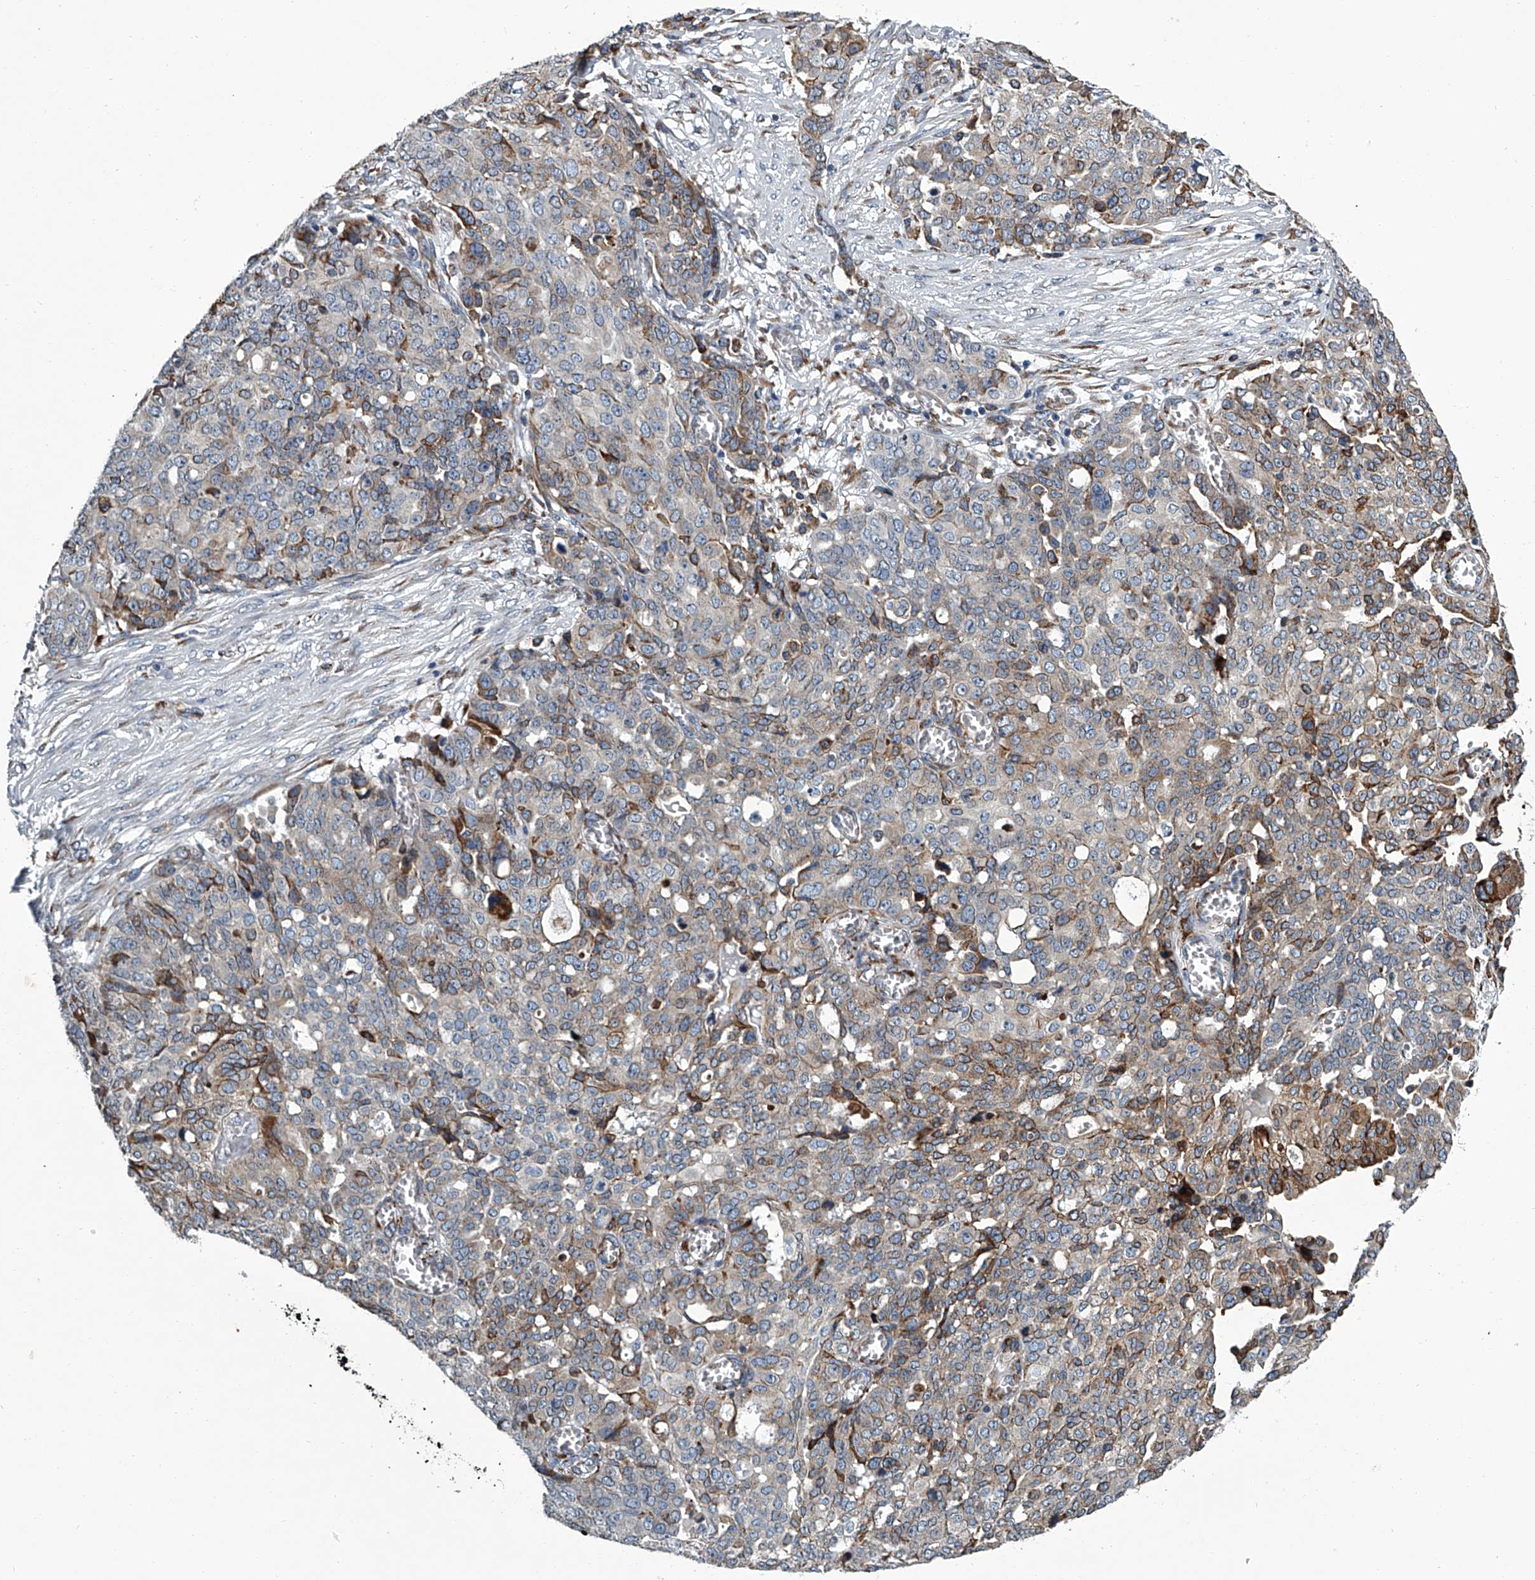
{"staining": {"intensity": "moderate", "quantity": "<25%", "location": "cytoplasmic/membranous"}, "tissue": "ovarian cancer", "cell_type": "Tumor cells", "image_type": "cancer", "snomed": [{"axis": "morphology", "description": "Cystadenocarcinoma, serous, NOS"}, {"axis": "topography", "description": "Soft tissue"}, {"axis": "topography", "description": "Ovary"}], "caption": "Immunohistochemistry staining of serous cystadenocarcinoma (ovarian), which exhibits low levels of moderate cytoplasmic/membranous positivity in approximately <25% of tumor cells indicating moderate cytoplasmic/membranous protein staining. The staining was performed using DAB (3,3'-diaminobenzidine) (brown) for protein detection and nuclei were counterstained in hematoxylin (blue).", "gene": "TMEM63C", "patient": {"sex": "female", "age": 57}}